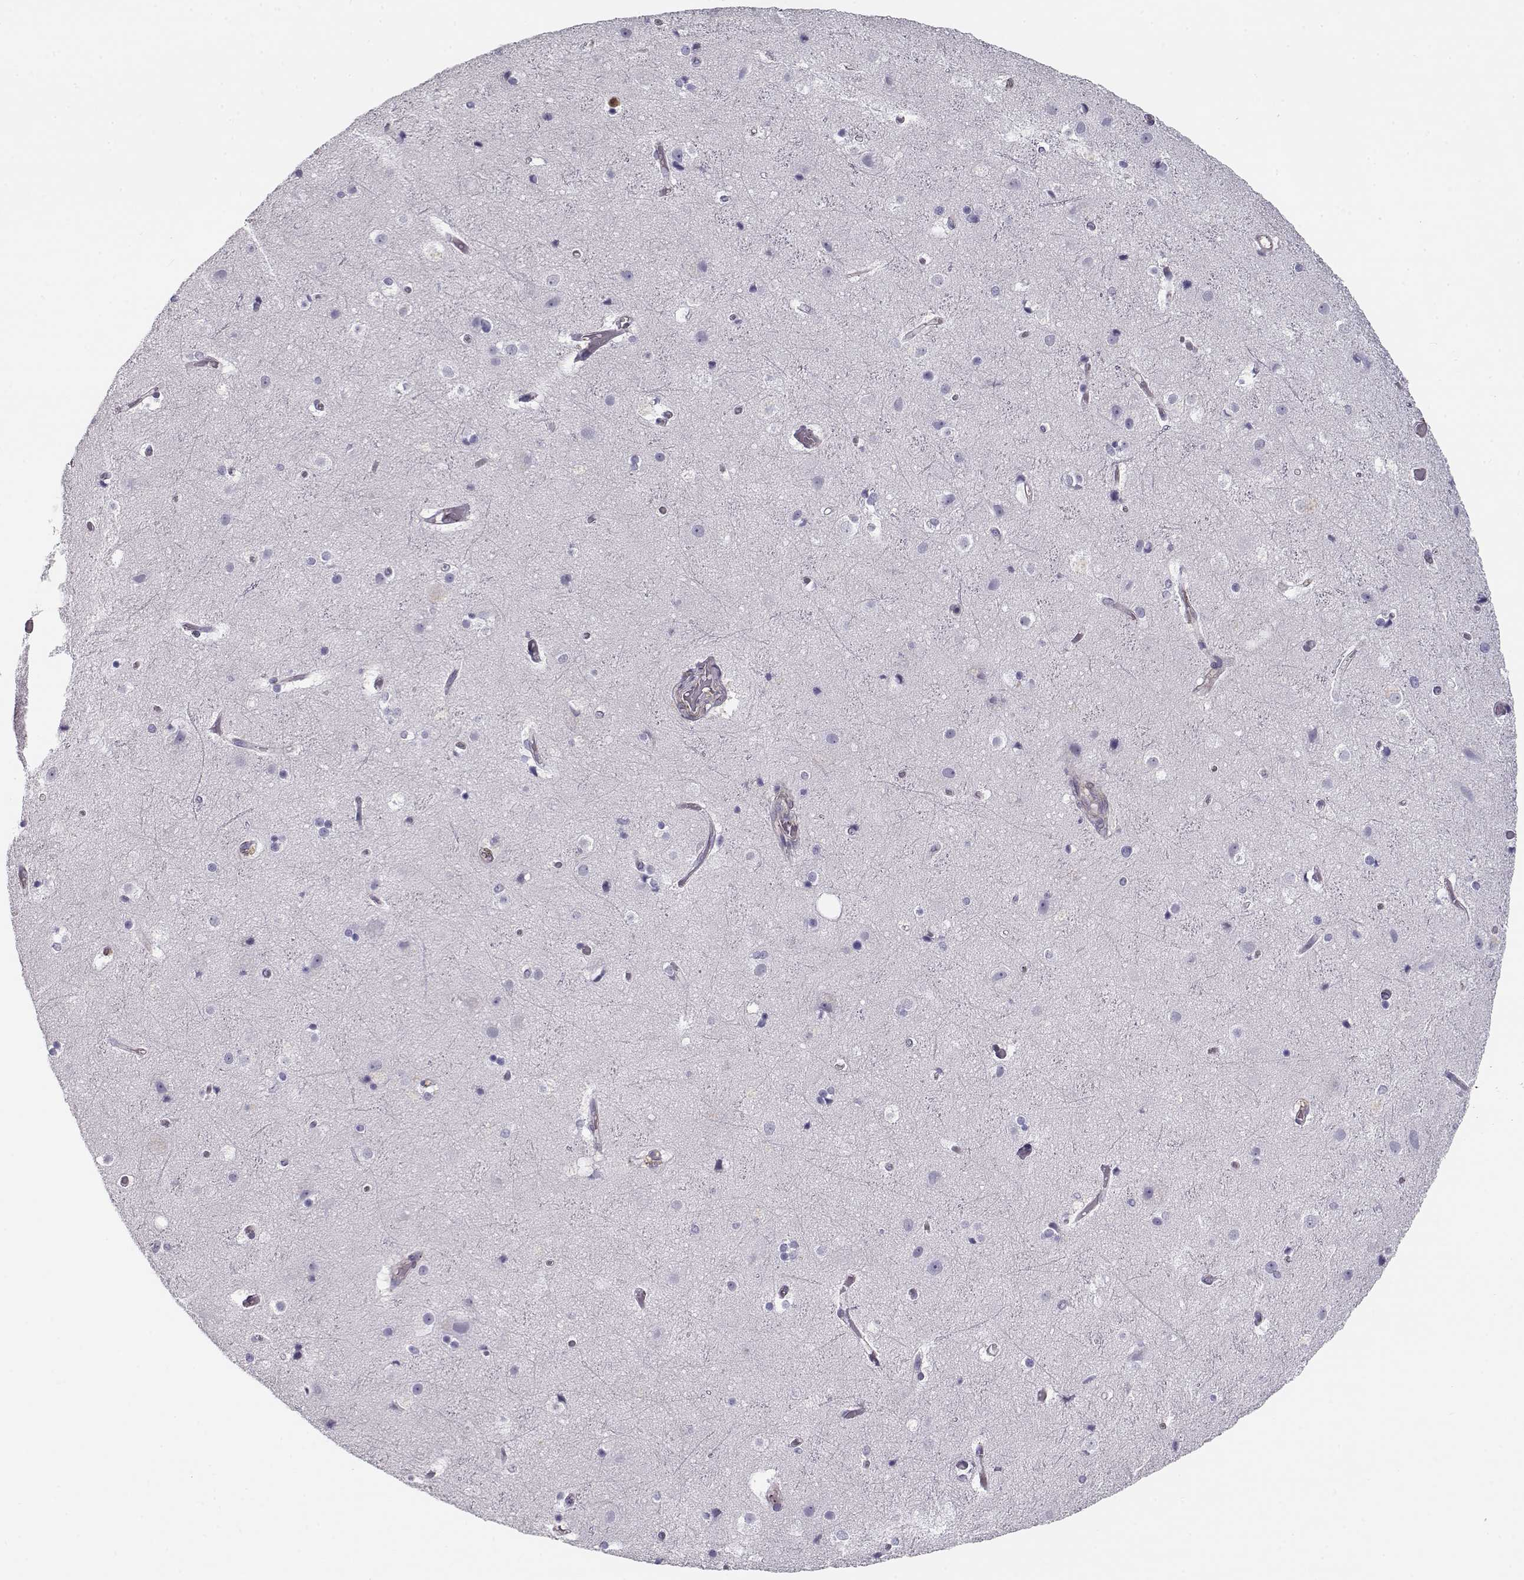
{"staining": {"intensity": "weak", "quantity": ">75%", "location": "cytoplasmic/membranous"}, "tissue": "cerebral cortex", "cell_type": "Endothelial cells", "image_type": "normal", "snomed": [{"axis": "morphology", "description": "Normal tissue, NOS"}, {"axis": "topography", "description": "Cerebral cortex"}], "caption": "Protein analysis of unremarkable cerebral cortex displays weak cytoplasmic/membranous staining in approximately >75% of endothelial cells.", "gene": "MYO1A", "patient": {"sex": "female", "age": 52}}